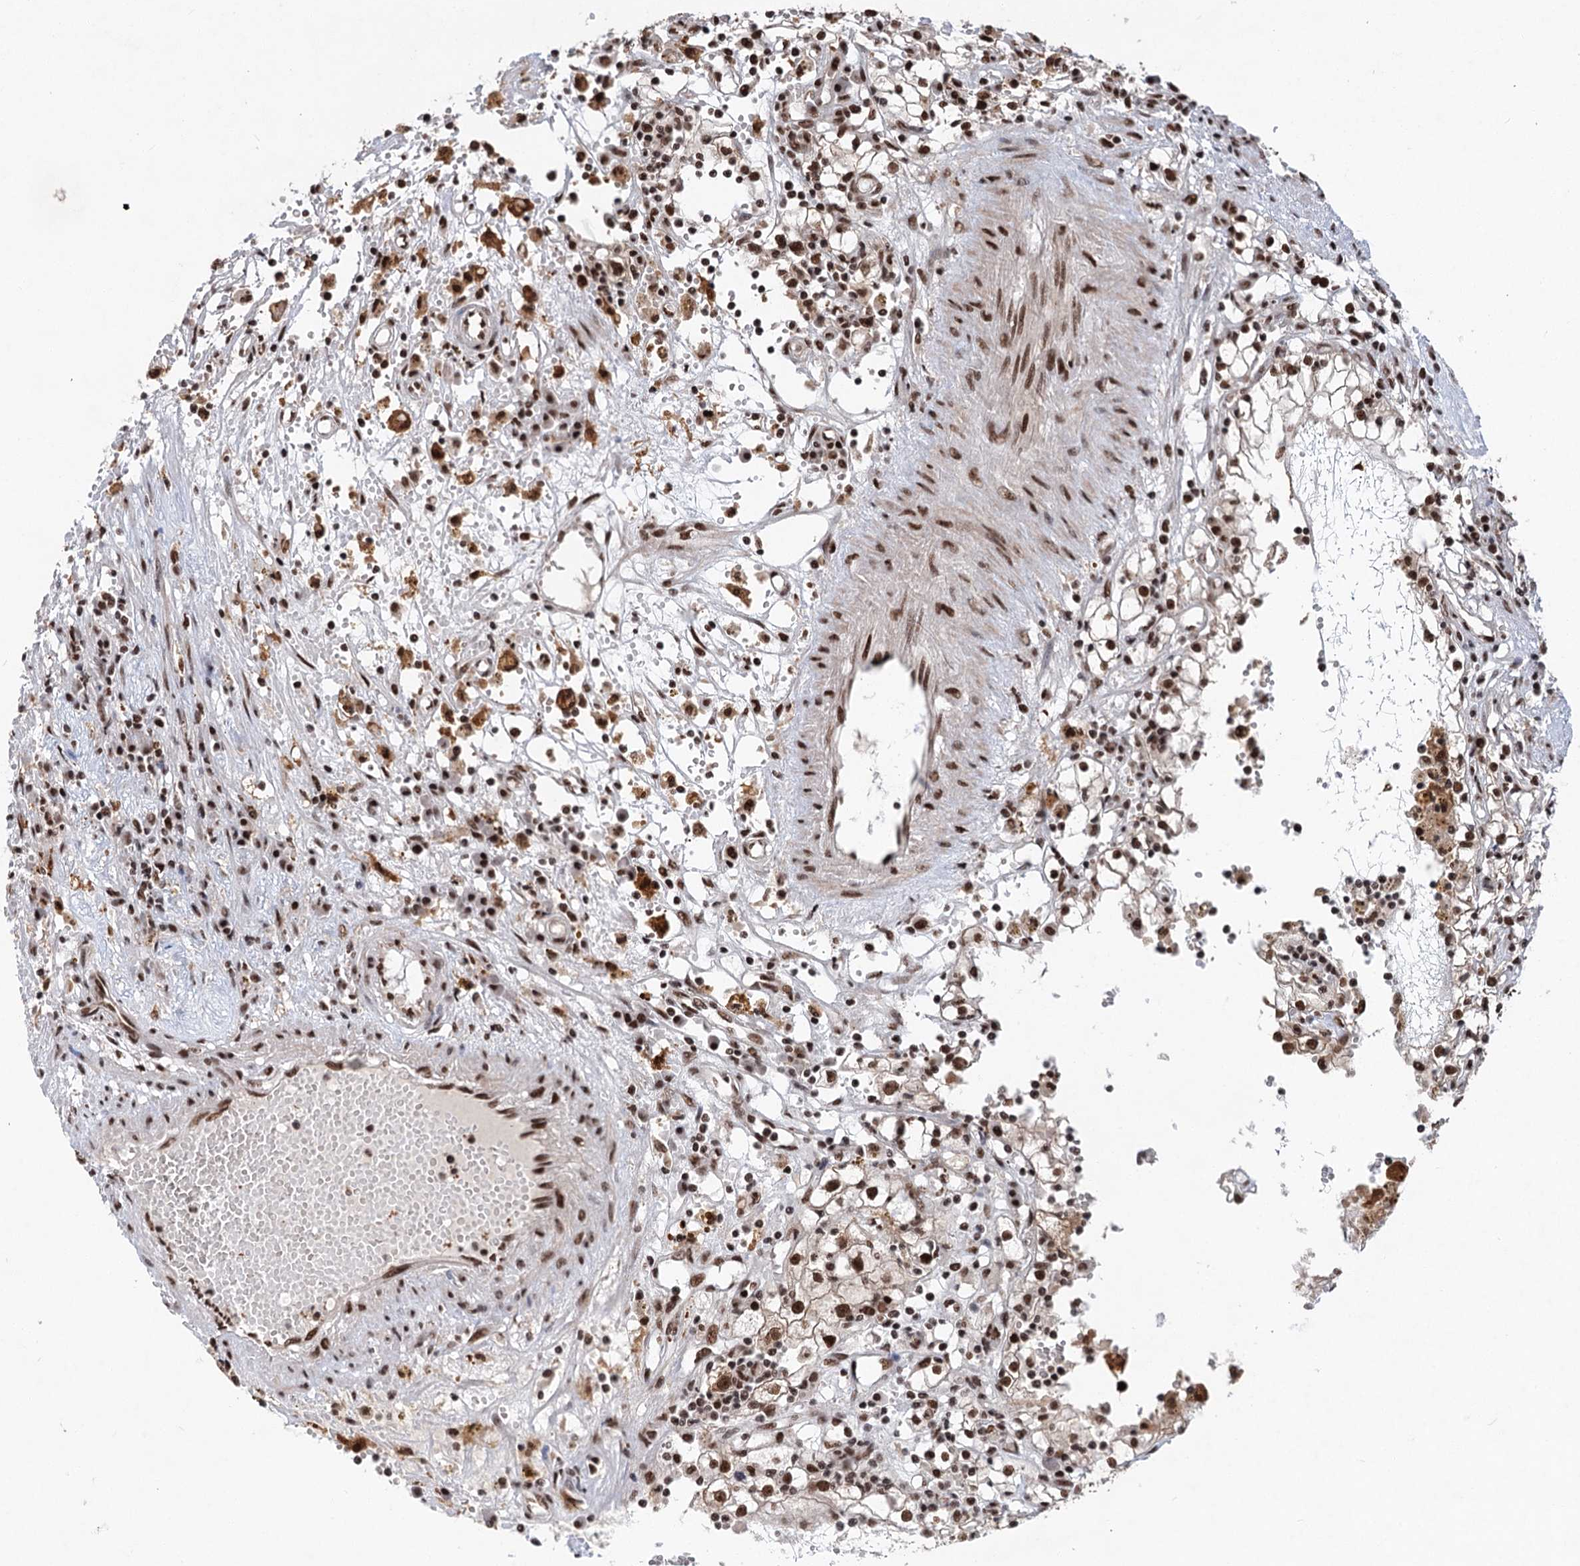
{"staining": {"intensity": "moderate", "quantity": ">75%", "location": "nuclear"}, "tissue": "renal cancer", "cell_type": "Tumor cells", "image_type": "cancer", "snomed": [{"axis": "morphology", "description": "Adenocarcinoma, NOS"}, {"axis": "topography", "description": "Kidney"}], "caption": "Immunohistochemical staining of human renal adenocarcinoma demonstrates medium levels of moderate nuclear protein staining in approximately >75% of tumor cells. The staining was performed using DAB to visualize the protein expression in brown, while the nuclei were stained in blue with hematoxylin (Magnification: 20x).", "gene": "MAML1", "patient": {"sex": "male", "age": 56}}